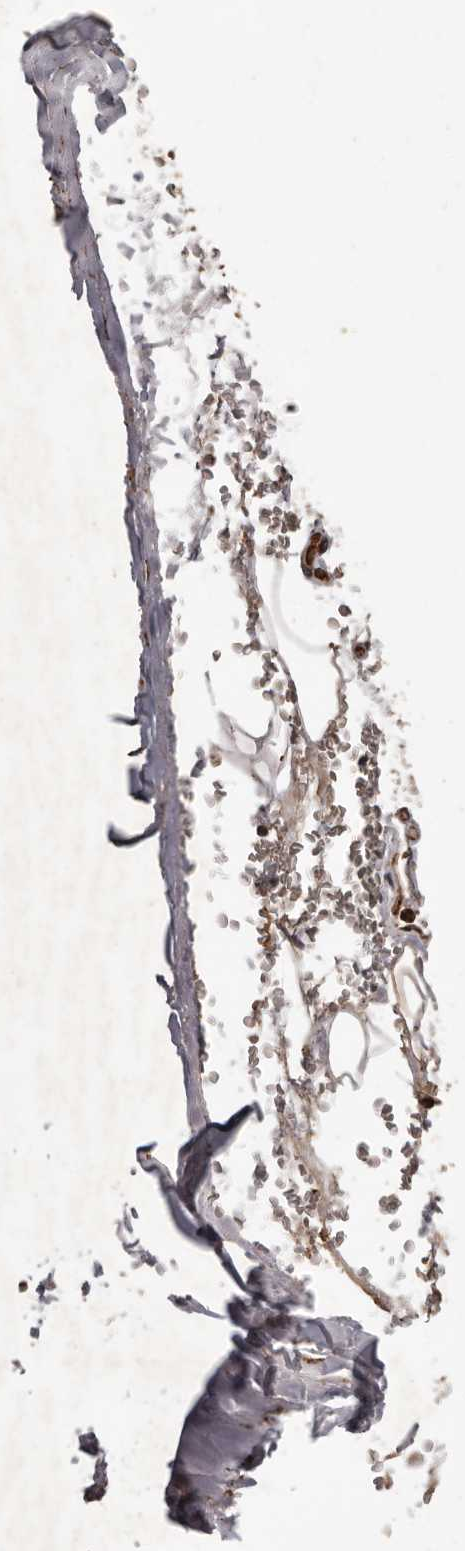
{"staining": {"intensity": "moderate", "quantity": "25%-75%", "location": "cytoplasmic/membranous"}, "tissue": "adipose tissue", "cell_type": "Adipocytes", "image_type": "normal", "snomed": [{"axis": "morphology", "description": "Normal tissue, NOS"}, {"axis": "topography", "description": "Cartilage tissue"}], "caption": "Immunohistochemical staining of normal adipose tissue shows moderate cytoplasmic/membranous protein positivity in about 25%-75% of adipocytes.", "gene": "BRAT1", "patient": {"sex": "female", "age": 63}}